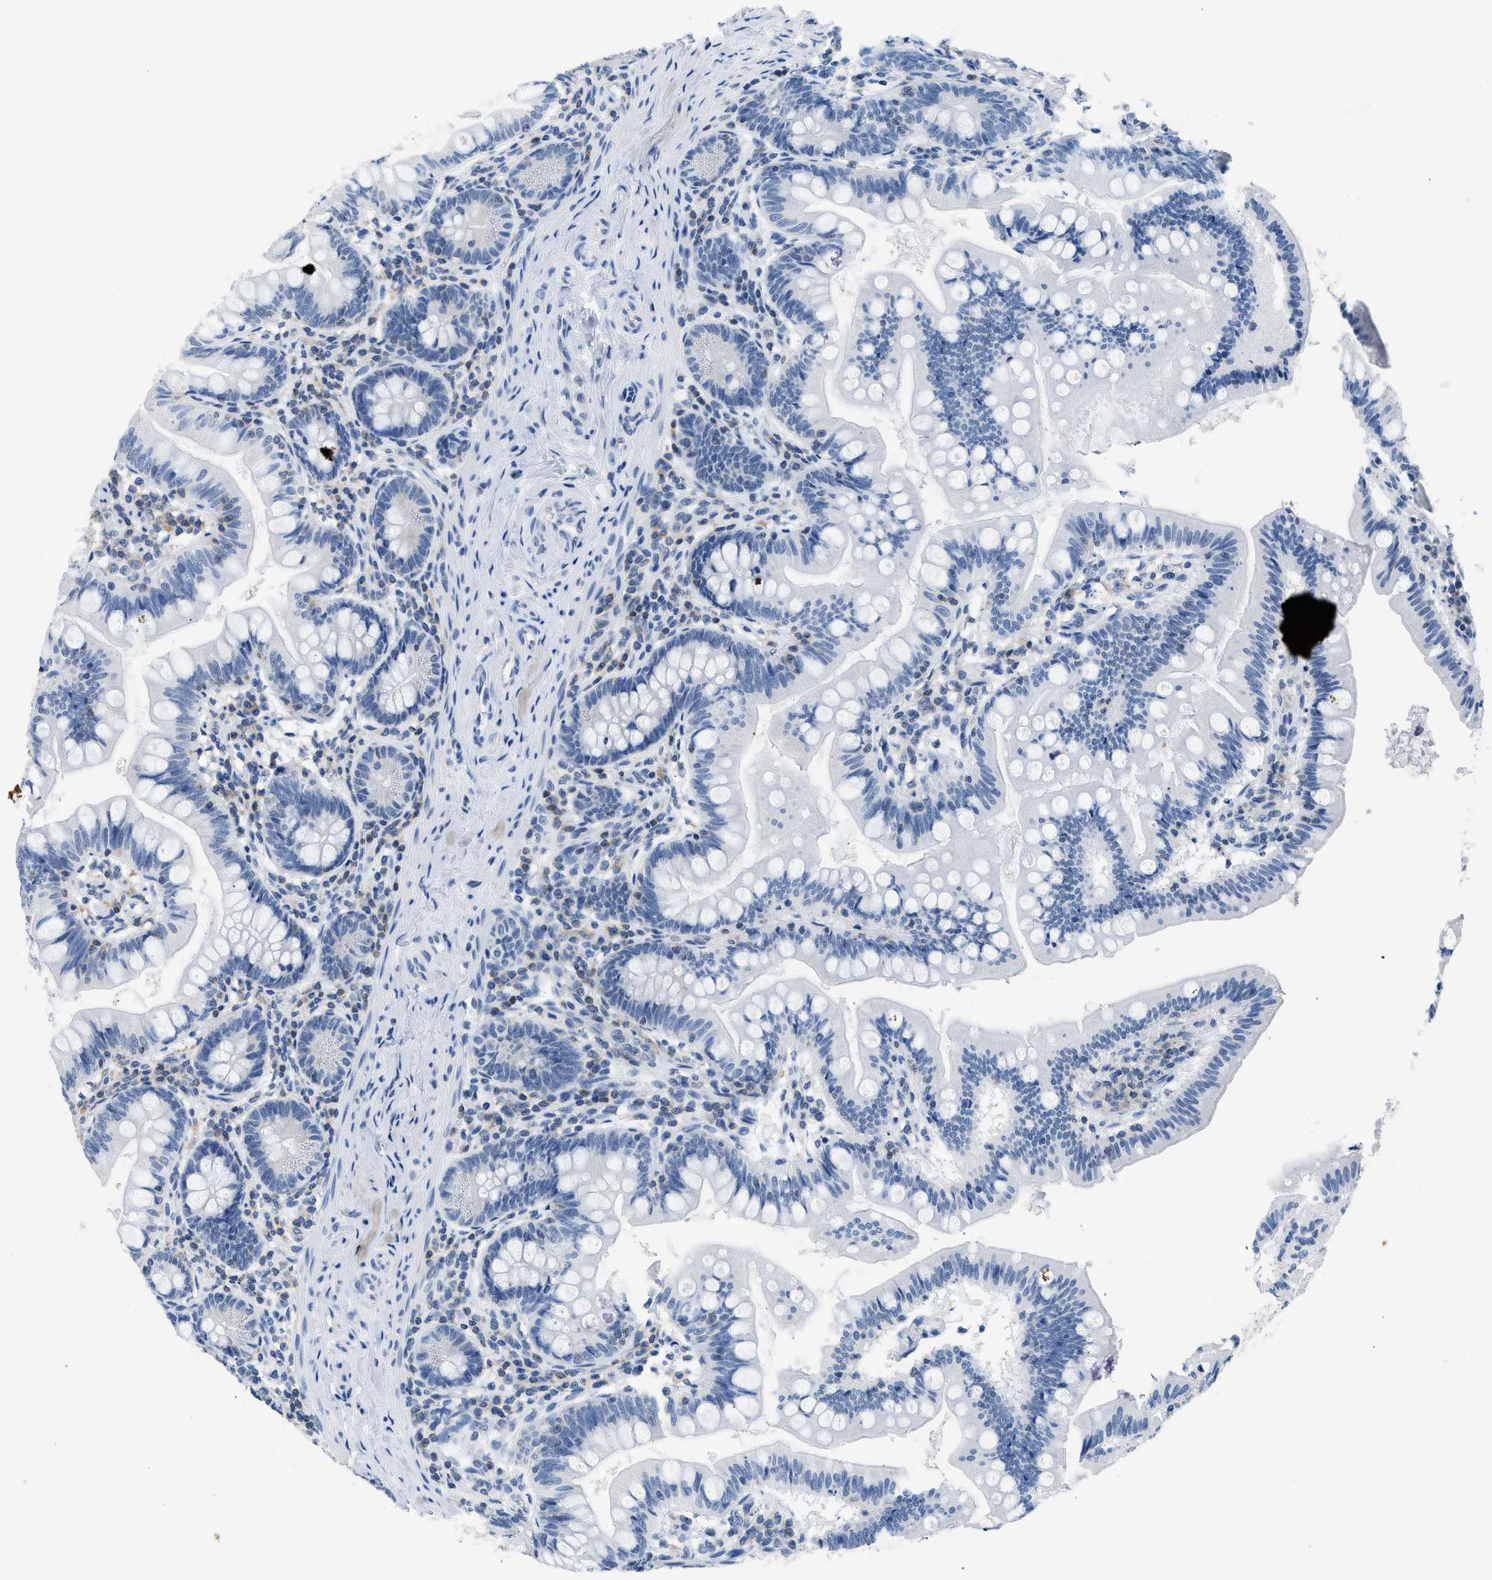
{"staining": {"intensity": "negative", "quantity": "none", "location": "none"}, "tissue": "small intestine", "cell_type": "Glandular cells", "image_type": "normal", "snomed": [{"axis": "morphology", "description": "Normal tissue, NOS"}, {"axis": "topography", "description": "Small intestine"}], "caption": "This is a histopathology image of immunohistochemistry staining of benign small intestine, which shows no positivity in glandular cells. (DAB immunohistochemistry with hematoxylin counter stain).", "gene": "NFATC2", "patient": {"sex": "male", "age": 7}}